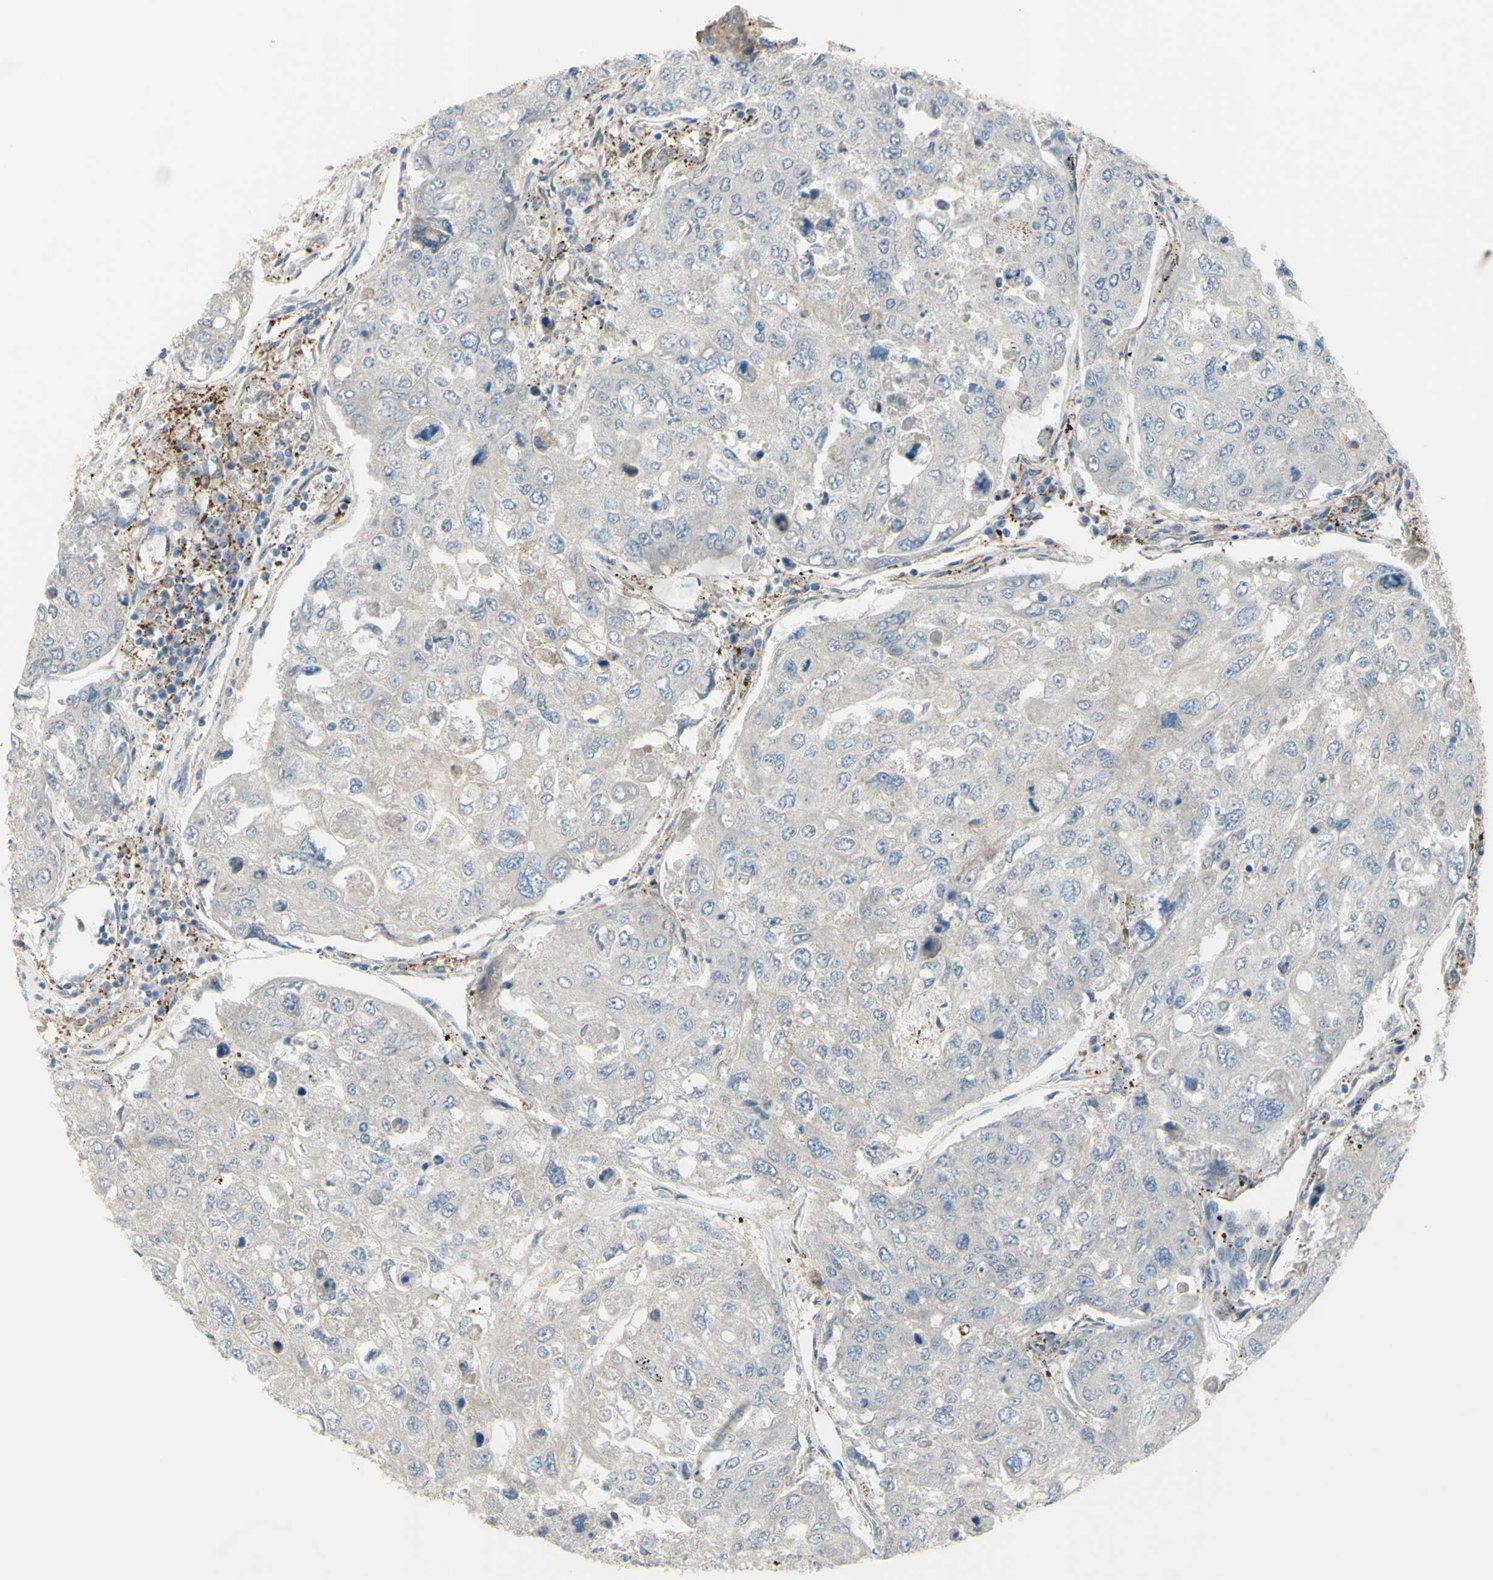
{"staining": {"intensity": "negative", "quantity": "none", "location": "none"}, "tissue": "urothelial cancer", "cell_type": "Tumor cells", "image_type": "cancer", "snomed": [{"axis": "morphology", "description": "Urothelial carcinoma, High grade"}, {"axis": "topography", "description": "Lymph node"}, {"axis": "topography", "description": "Urinary bladder"}], "caption": "Micrograph shows no significant protein positivity in tumor cells of urothelial cancer.", "gene": "IGSF9B", "patient": {"sex": "male", "age": 51}}